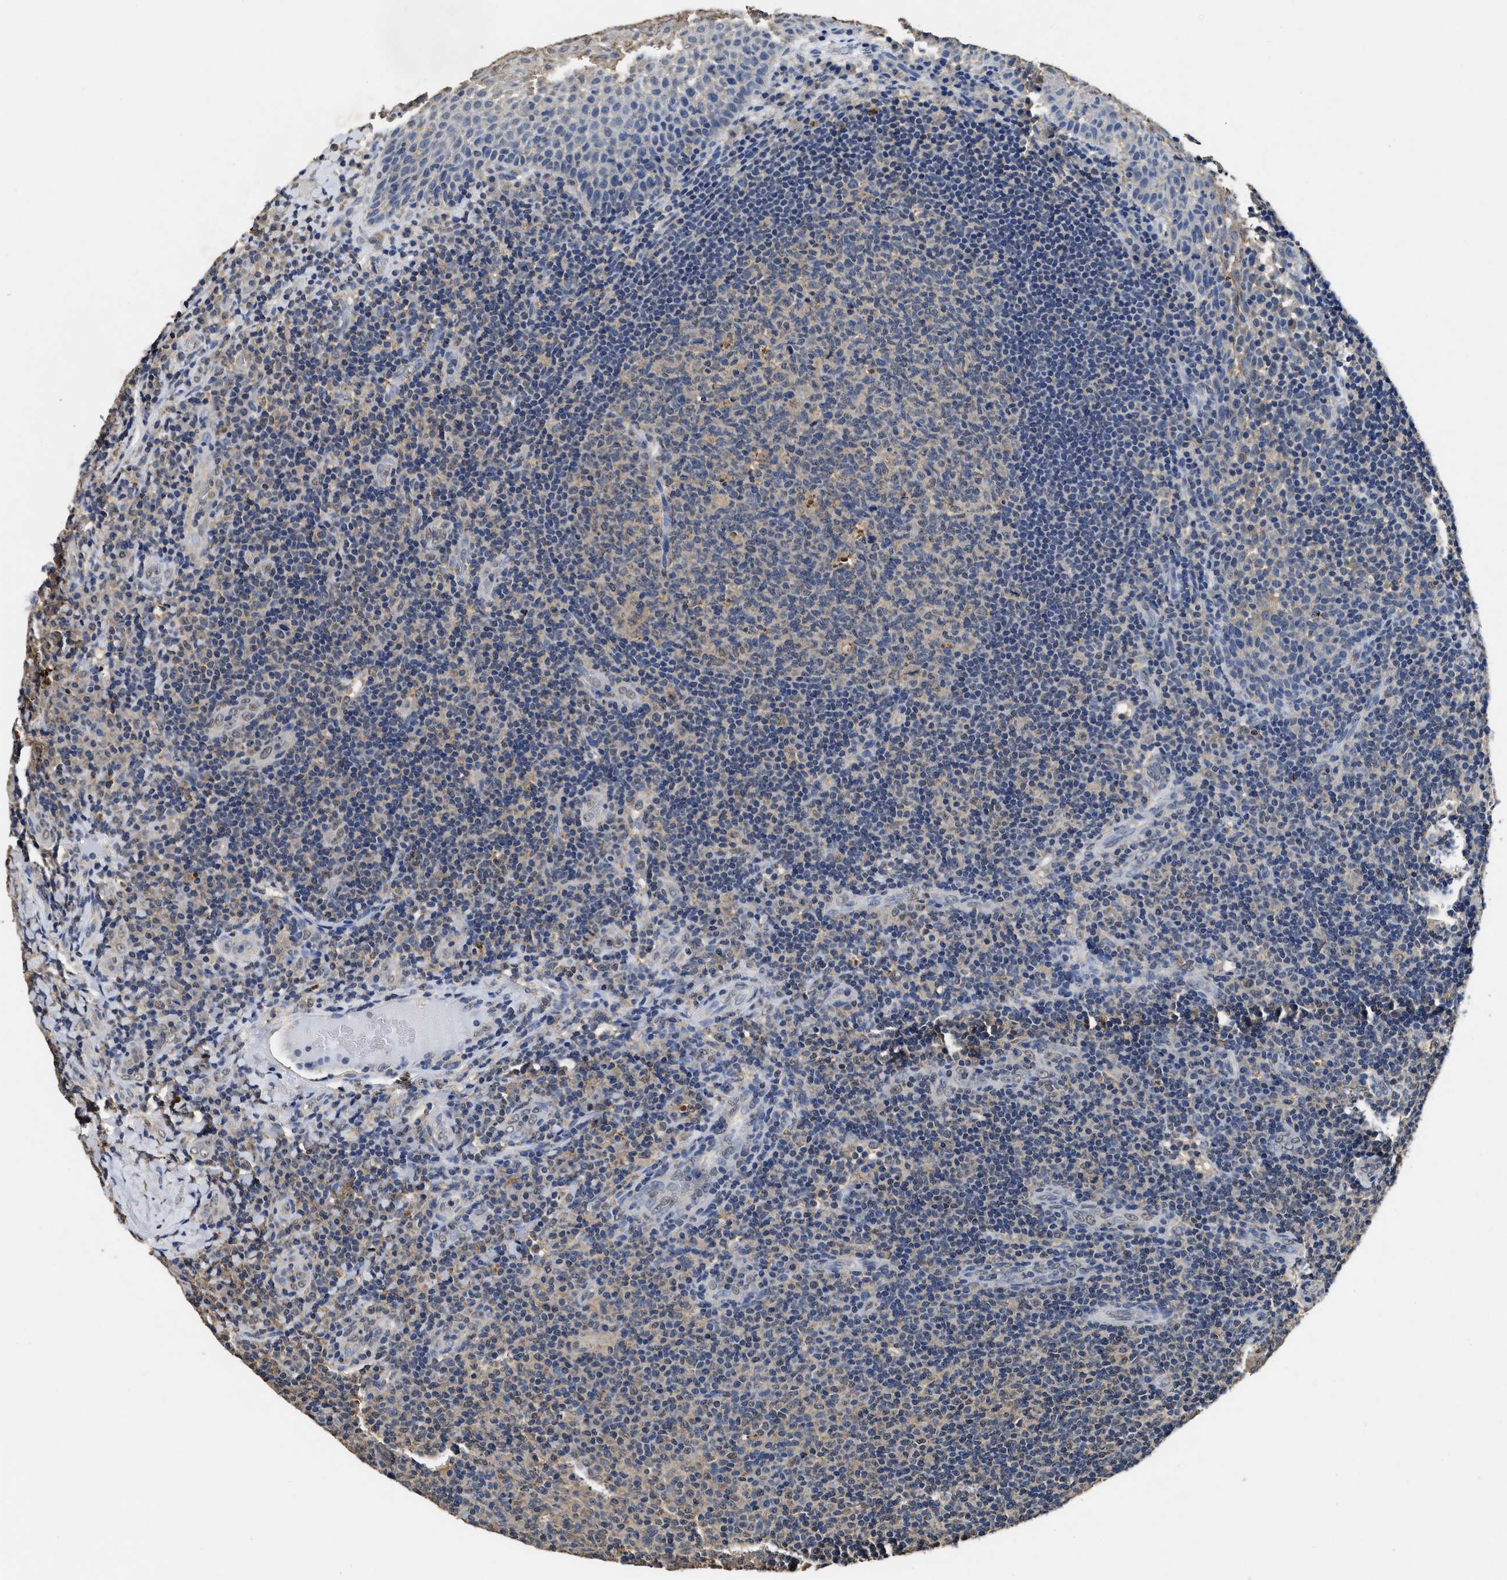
{"staining": {"intensity": "weak", "quantity": ">75%", "location": "cytoplasmic/membranous"}, "tissue": "tonsil", "cell_type": "Germinal center cells", "image_type": "normal", "snomed": [{"axis": "morphology", "description": "Normal tissue, NOS"}, {"axis": "topography", "description": "Tonsil"}], "caption": "Immunohistochemical staining of normal human tonsil exhibits >75% levels of weak cytoplasmic/membranous protein positivity in approximately >75% of germinal center cells.", "gene": "CTNNA1", "patient": {"sex": "male", "age": 17}}